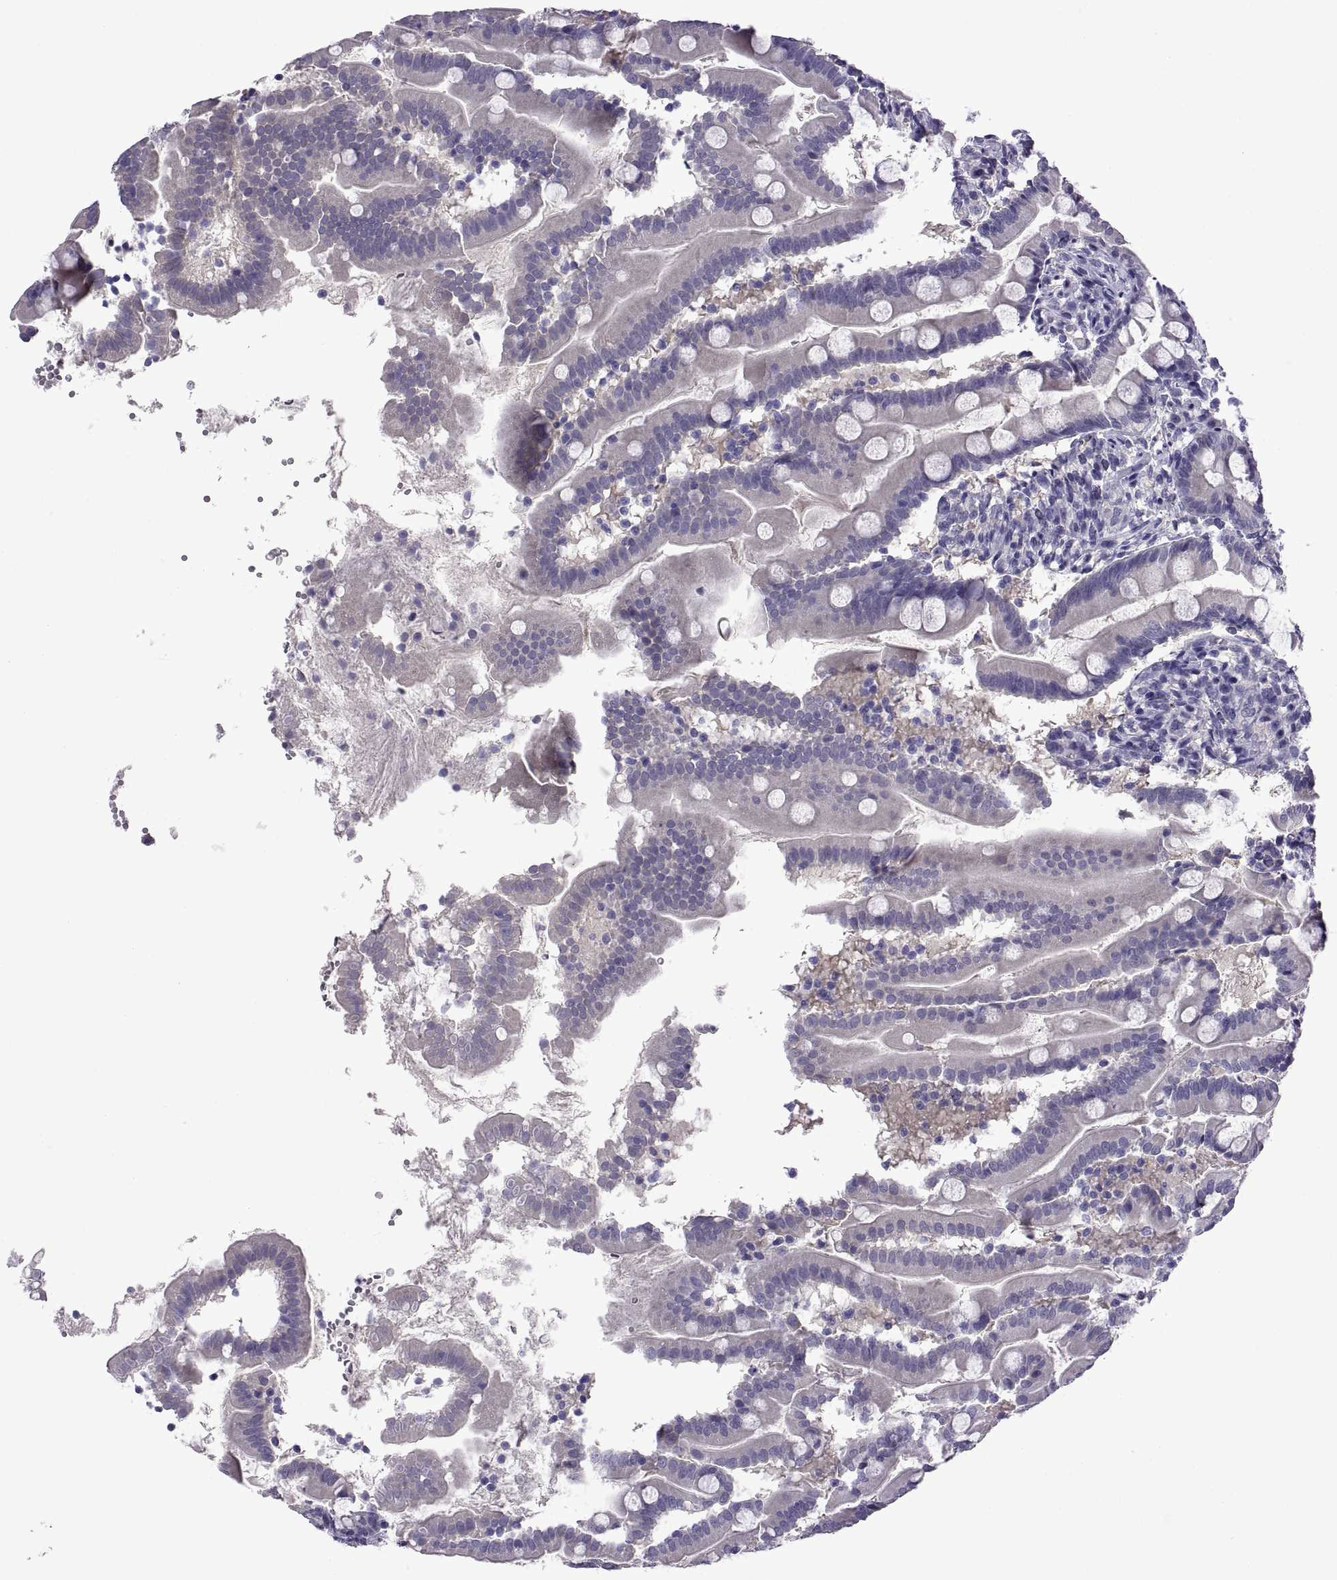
{"staining": {"intensity": "negative", "quantity": "none", "location": "none"}, "tissue": "small intestine", "cell_type": "Glandular cells", "image_type": "normal", "snomed": [{"axis": "morphology", "description": "Normal tissue, NOS"}, {"axis": "topography", "description": "Small intestine"}], "caption": "Immunohistochemical staining of normal human small intestine exhibits no significant positivity in glandular cells. (Stains: DAB (3,3'-diaminobenzidine) immunohistochemistry (IHC) with hematoxylin counter stain, Microscopy: brightfield microscopy at high magnification).", "gene": "SPDYE10", "patient": {"sex": "female", "age": 44}}